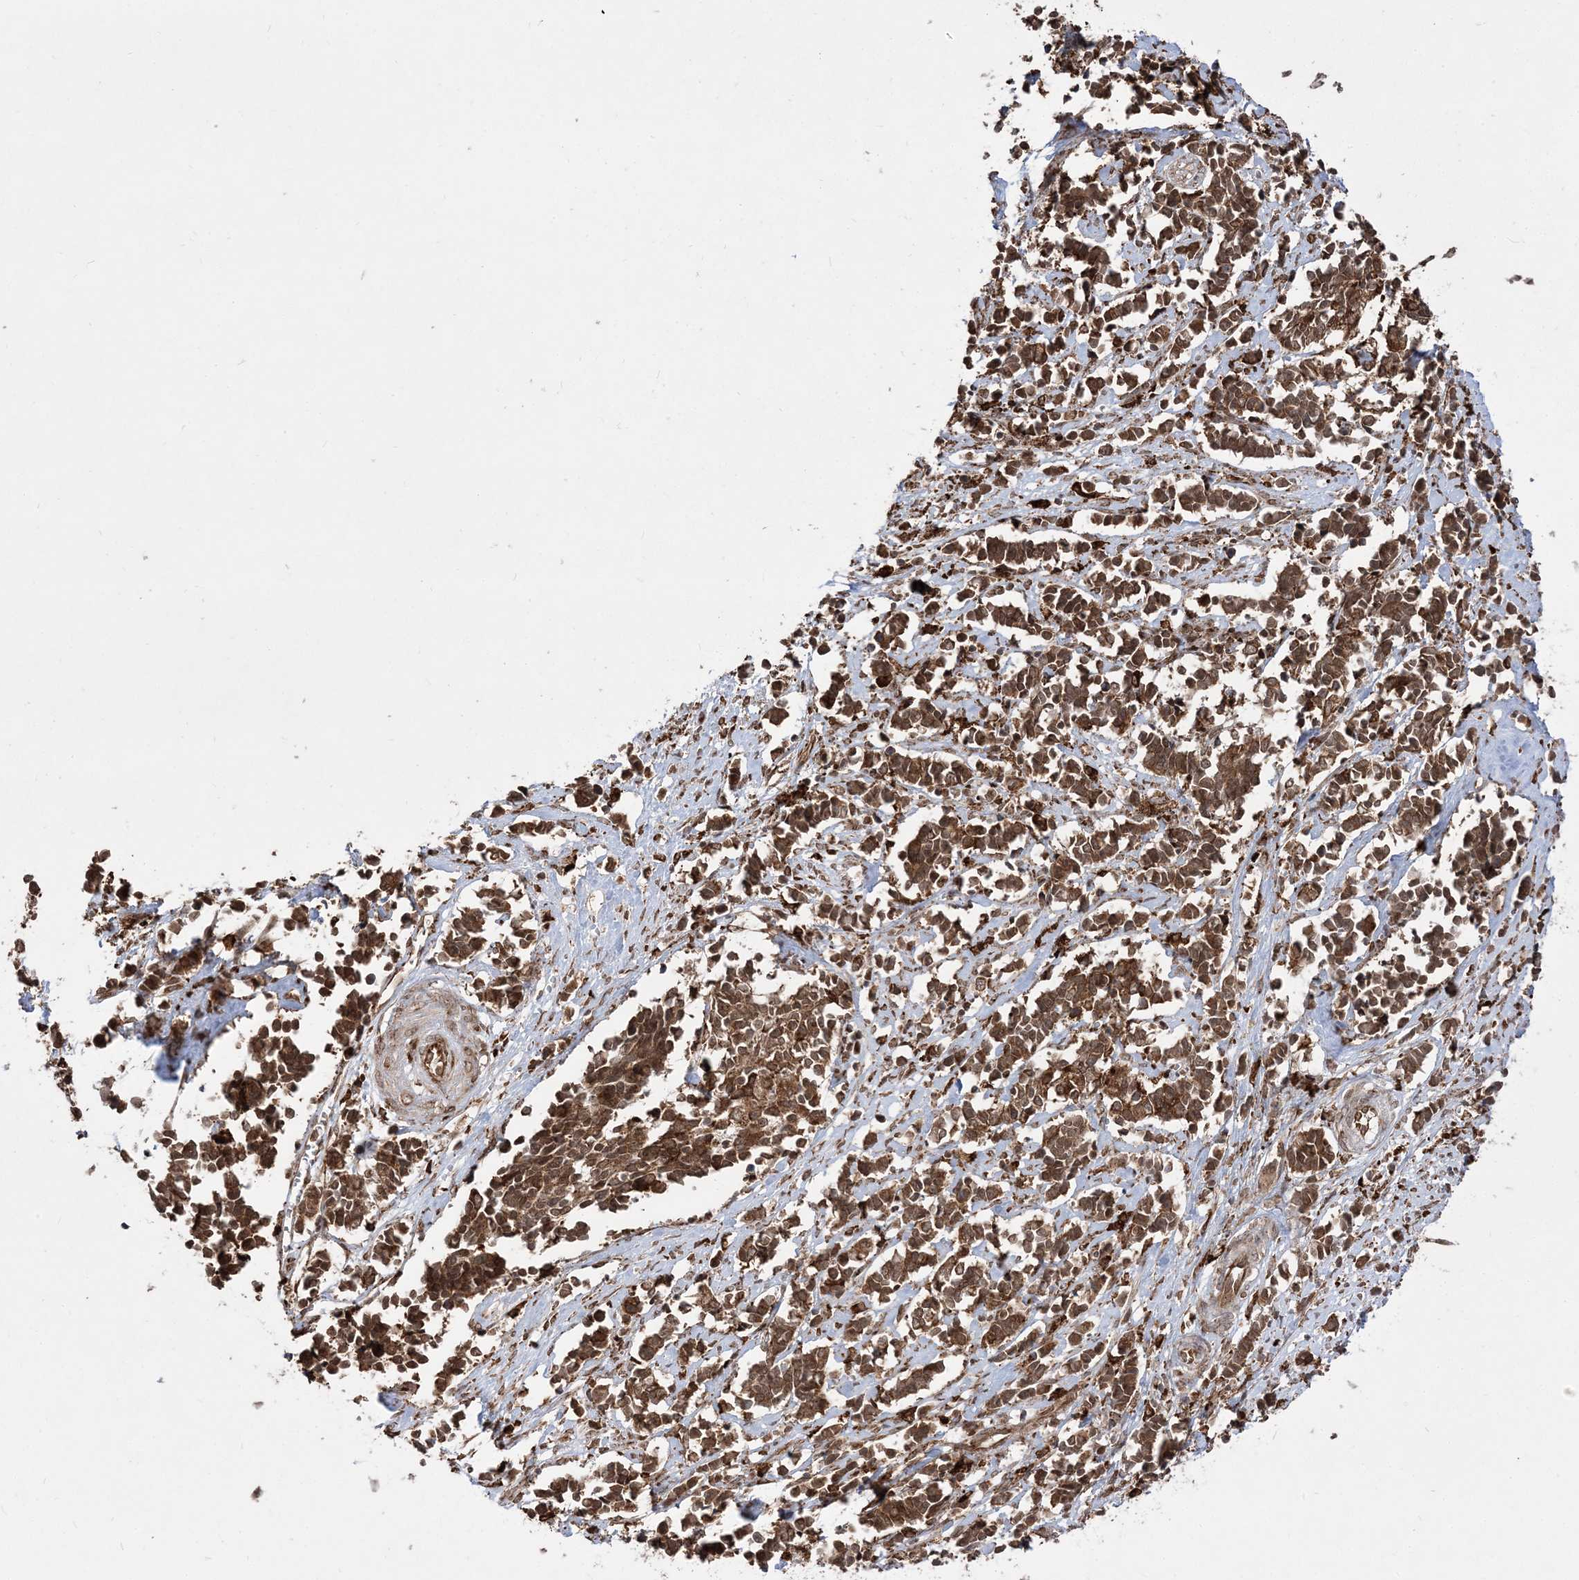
{"staining": {"intensity": "strong", "quantity": ">75%", "location": "cytoplasmic/membranous,nuclear"}, "tissue": "cervical cancer", "cell_type": "Tumor cells", "image_type": "cancer", "snomed": [{"axis": "morphology", "description": "Normal tissue, NOS"}, {"axis": "morphology", "description": "Squamous cell carcinoma, NOS"}, {"axis": "topography", "description": "Cervix"}], "caption": "Immunohistochemistry micrograph of neoplastic tissue: squamous cell carcinoma (cervical) stained using immunohistochemistry (IHC) shows high levels of strong protein expression localized specifically in the cytoplasmic/membranous and nuclear of tumor cells, appearing as a cytoplasmic/membranous and nuclear brown color.", "gene": "EPC2", "patient": {"sex": "female", "age": 35}}